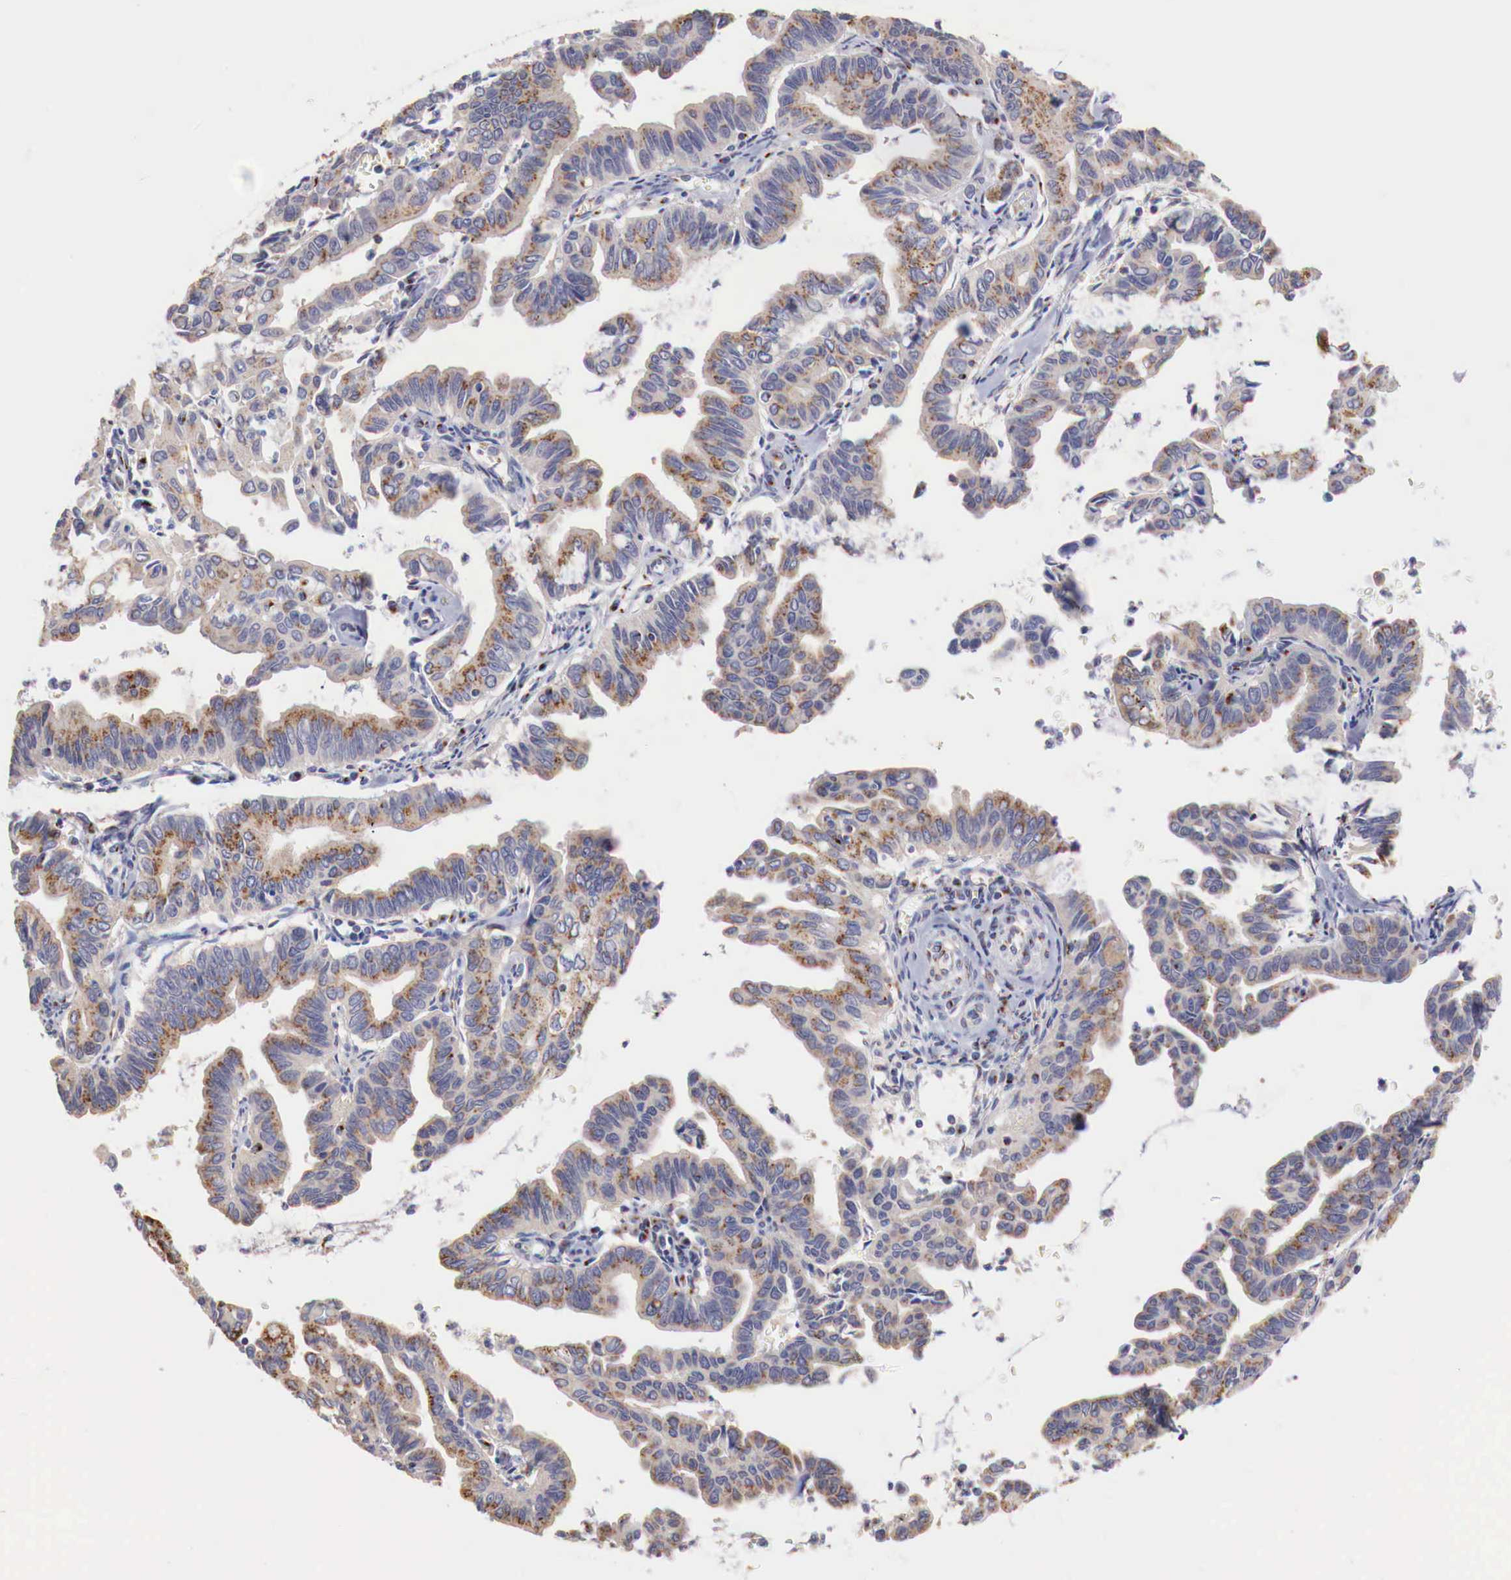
{"staining": {"intensity": "moderate", "quantity": ">75%", "location": "cytoplasmic/membranous"}, "tissue": "cervical cancer", "cell_type": "Tumor cells", "image_type": "cancer", "snomed": [{"axis": "morphology", "description": "Normal tissue, NOS"}, {"axis": "morphology", "description": "Adenocarcinoma, NOS"}, {"axis": "topography", "description": "Cervix"}], "caption": "This micrograph reveals cervical cancer (adenocarcinoma) stained with IHC to label a protein in brown. The cytoplasmic/membranous of tumor cells show moderate positivity for the protein. Nuclei are counter-stained blue.", "gene": "SYAP1", "patient": {"sex": "female", "age": 34}}